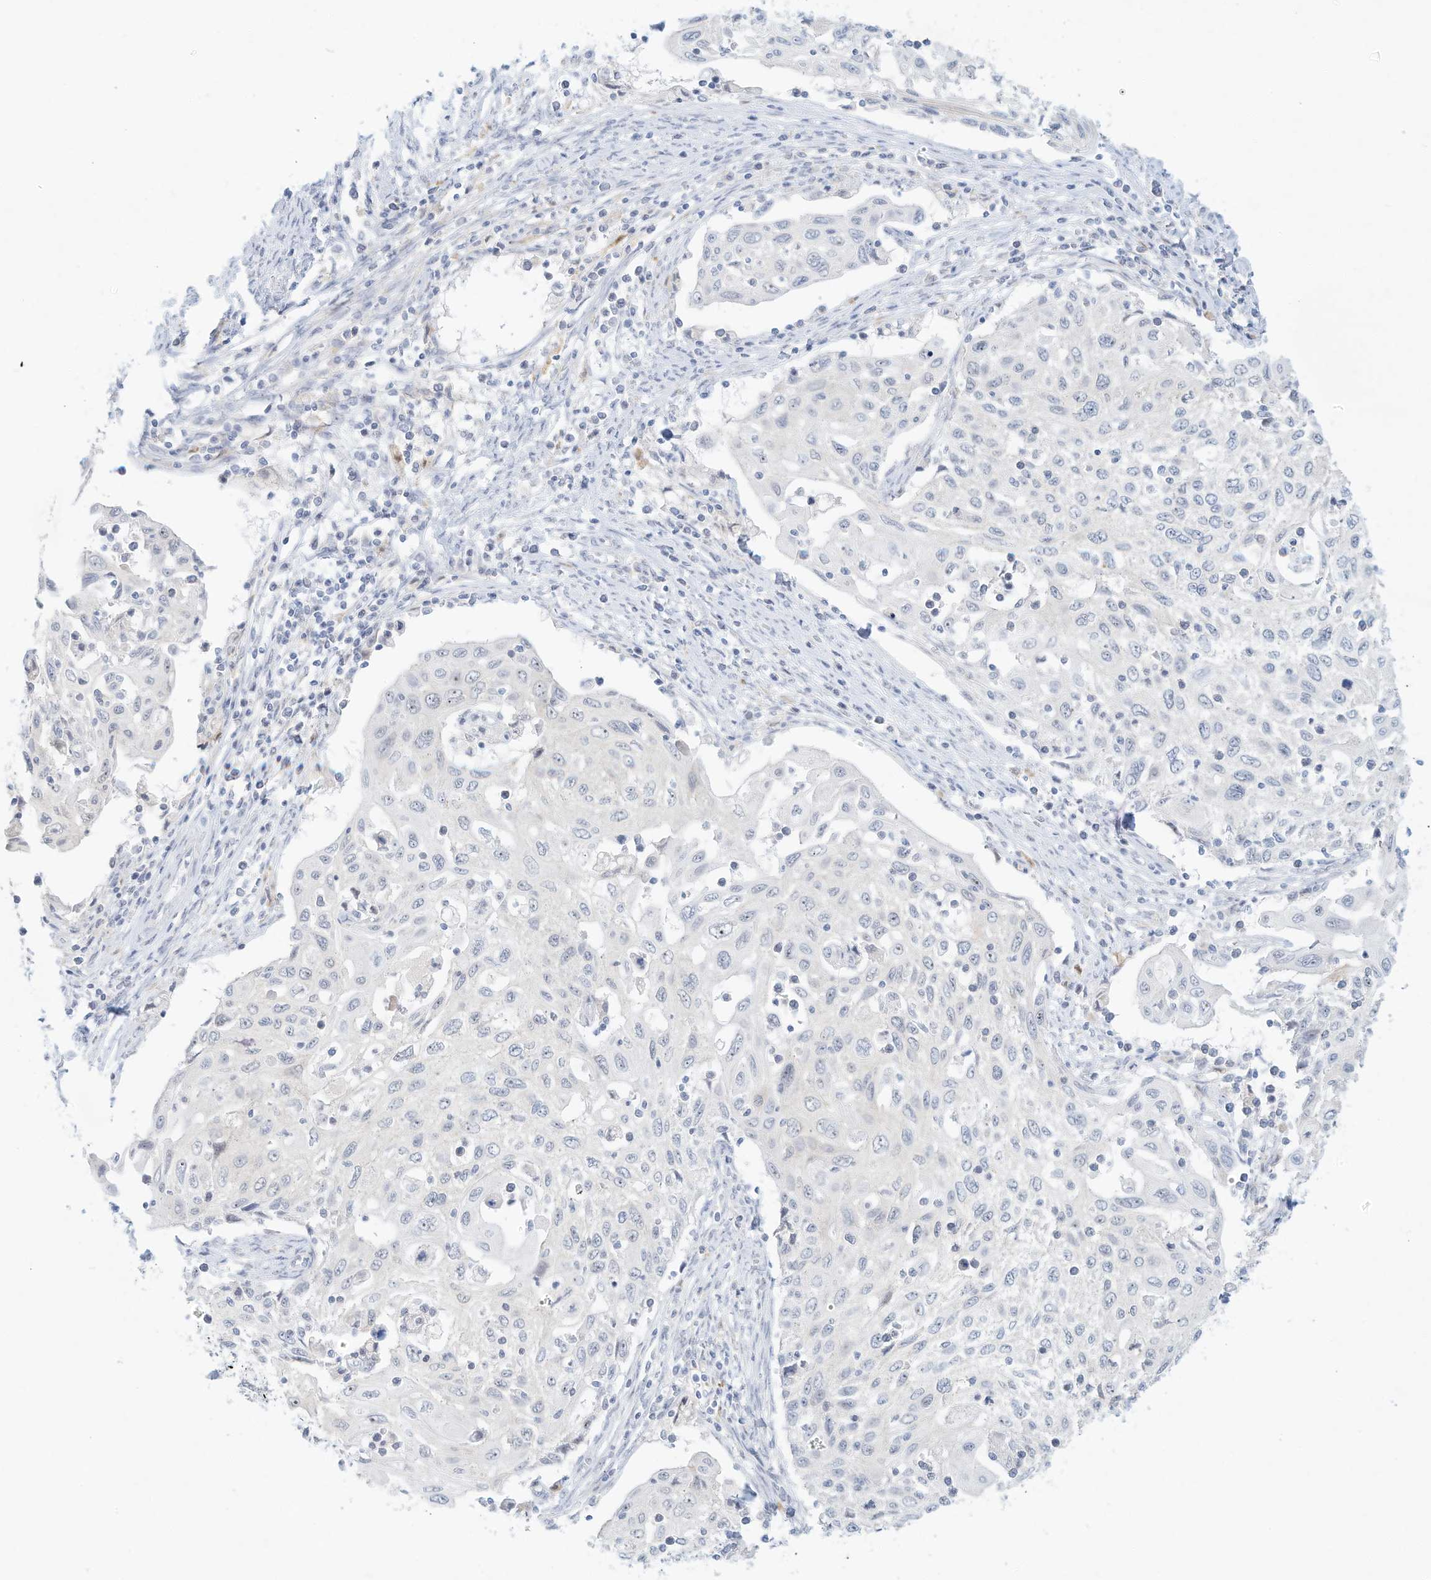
{"staining": {"intensity": "negative", "quantity": "none", "location": "none"}, "tissue": "cervical cancer", "cell_type": "Tumor cells", "image_type": "cancer", "snomed": [{"axis": "morphology", "description": "Squamous cell carcinoma, NOS"}, {"axis": "topography", "description": "Cervix"}], "caption": "Tumor cells show no significant positivity in cervical cancer.", "gene": "PAK6", "patient": {"sex": "female", "age": 70}}